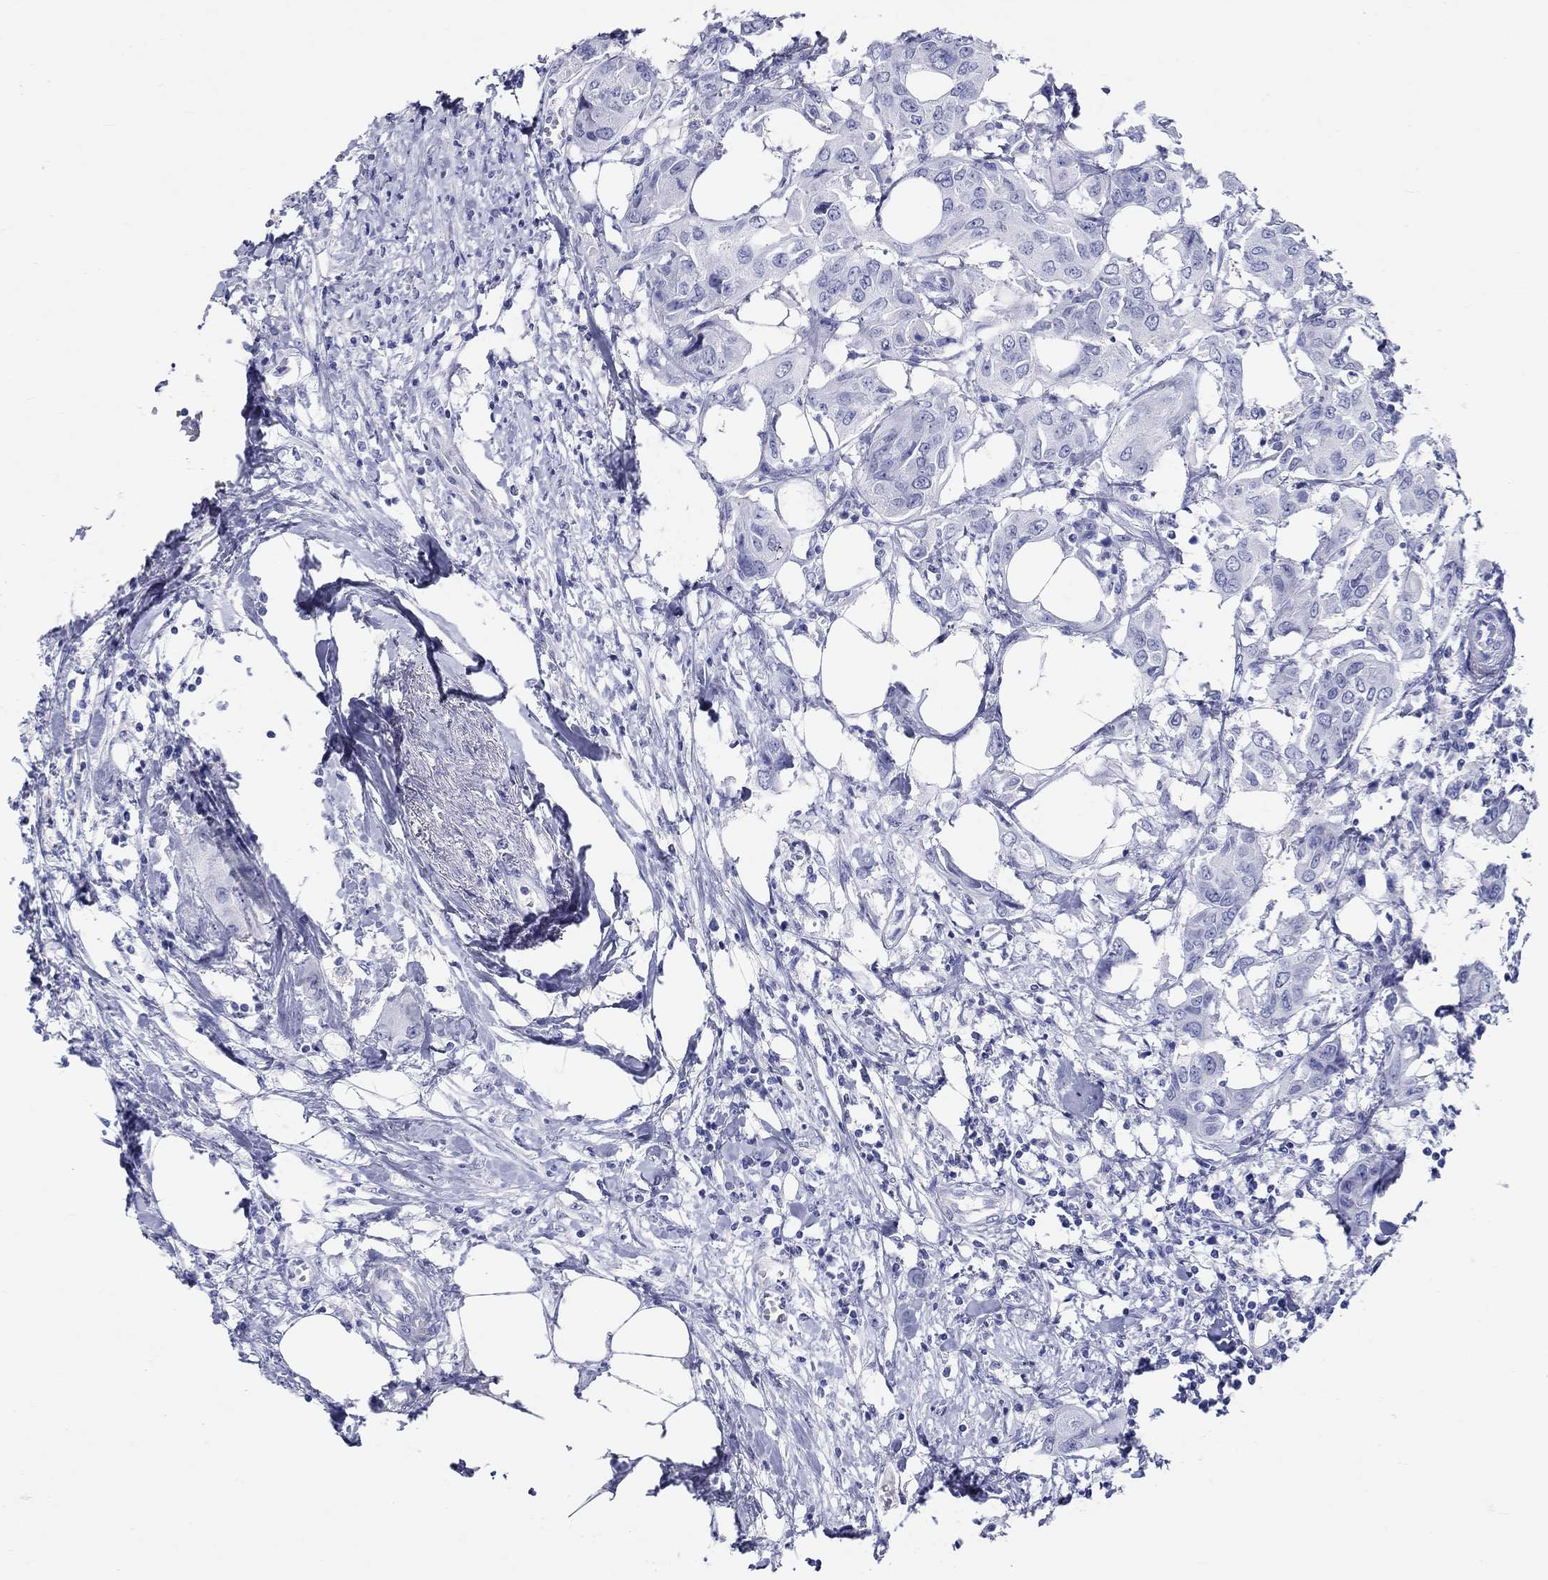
{"staining": {"intensity": "negative", "quantity": "none", "location": "none"}, "tissue": "urothelial cancer", "cell_type": "Tumor cells", "image_type": "cancer", "snomed": [{"axis": "morphology", "description": "Urothelial carcinoma, NOS"}, {"axis": "morphology", "description": "Urothelial carcinoma, High grade"}, {"axis": "topography", "description": "Urinary bladder"}], "caption": "DAB (3,3'-diaminobenzidine) immunohistochemical staining of transitional cell carcinoma displays no significant staining in tumor cells.", "gene": "CRYGS", "patient": {"sex": "male", "age": 63}}